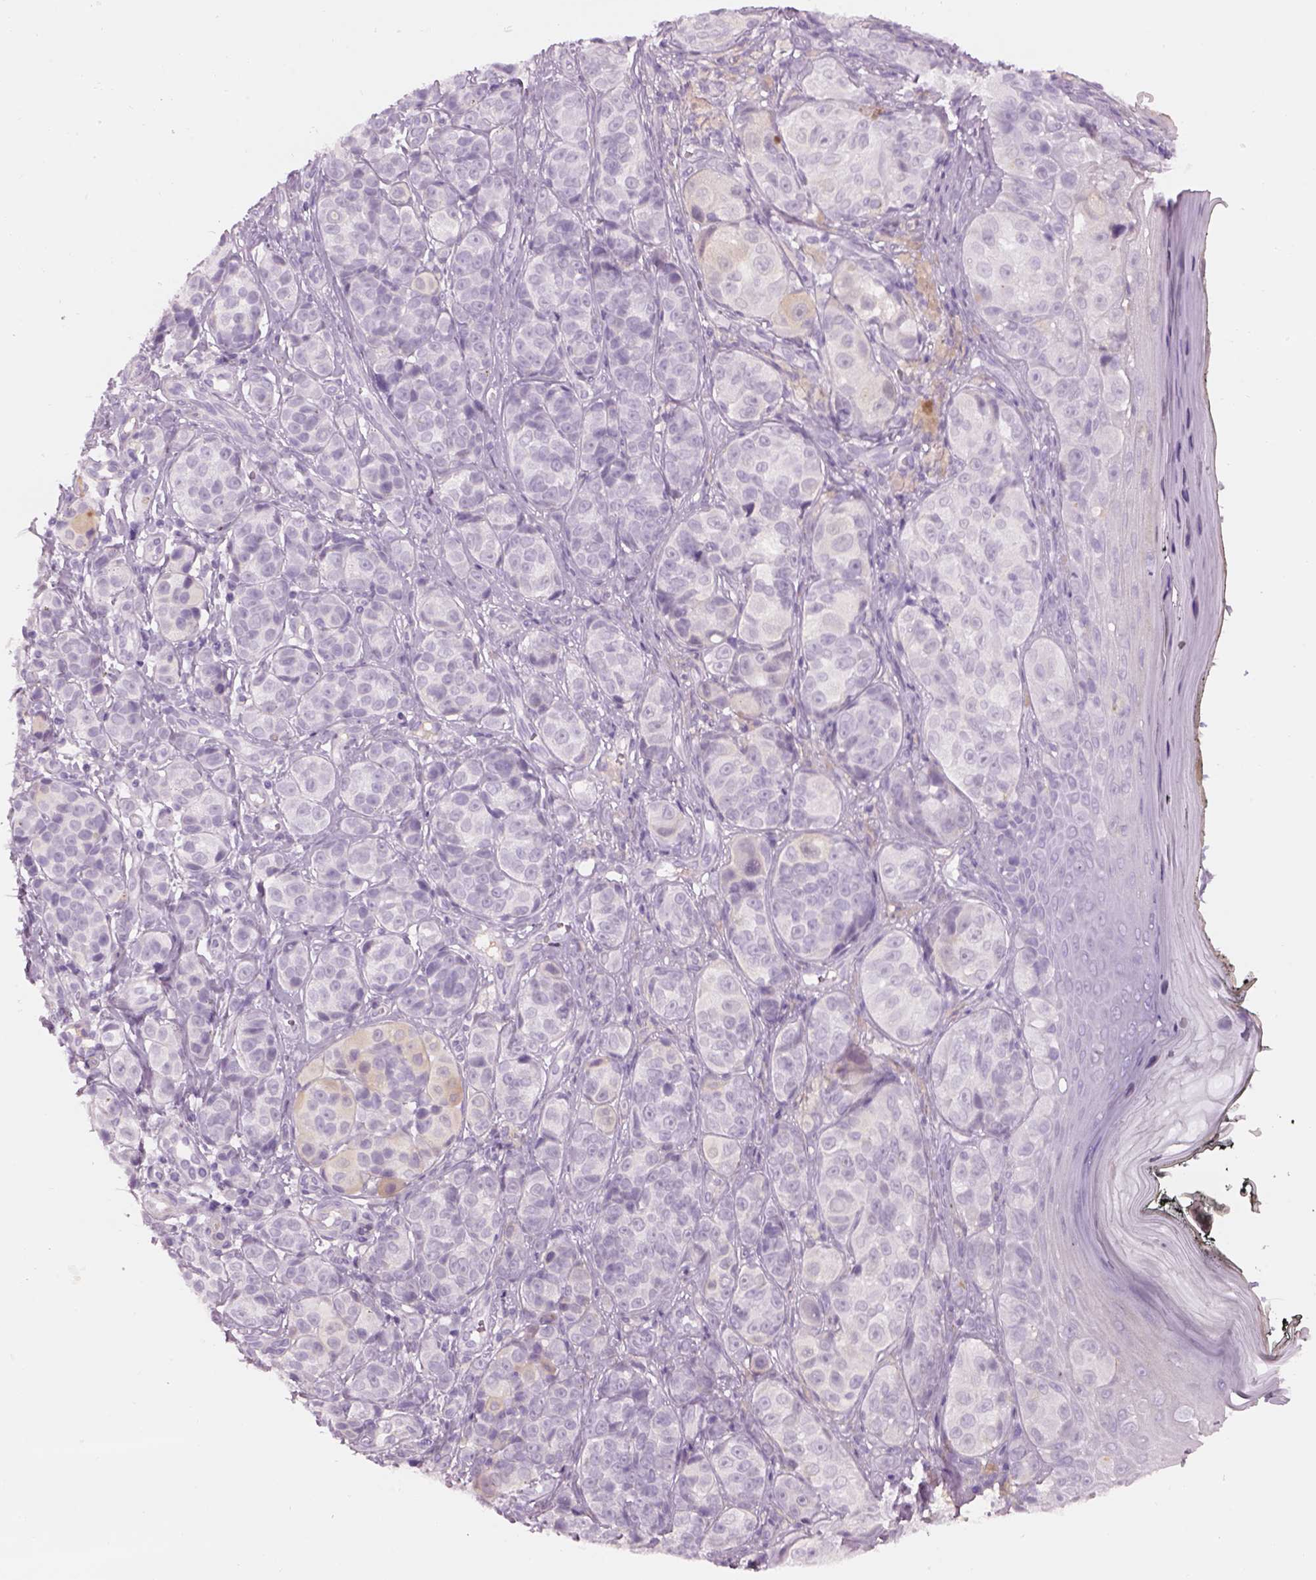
{"staining": {"intensity": "negative", "quantity": "none", "location": "none"}, "tissue": "melanoma", "cell_type": "Tumor cells", "image_type": "cancer", "snomed": [{"axis": "morphology", "description": "Malignant melanoma, NOS"}, {"axis": "topography", "description": "Skin"}], "caption": "Tumor cells show no significant expression in malignant melanoma. (Immunohistochemistry (ihc), brightfield microscopy, high magnification).", "gene": "GAS2L2", "patient": {"sex": "male", "age": 48}}